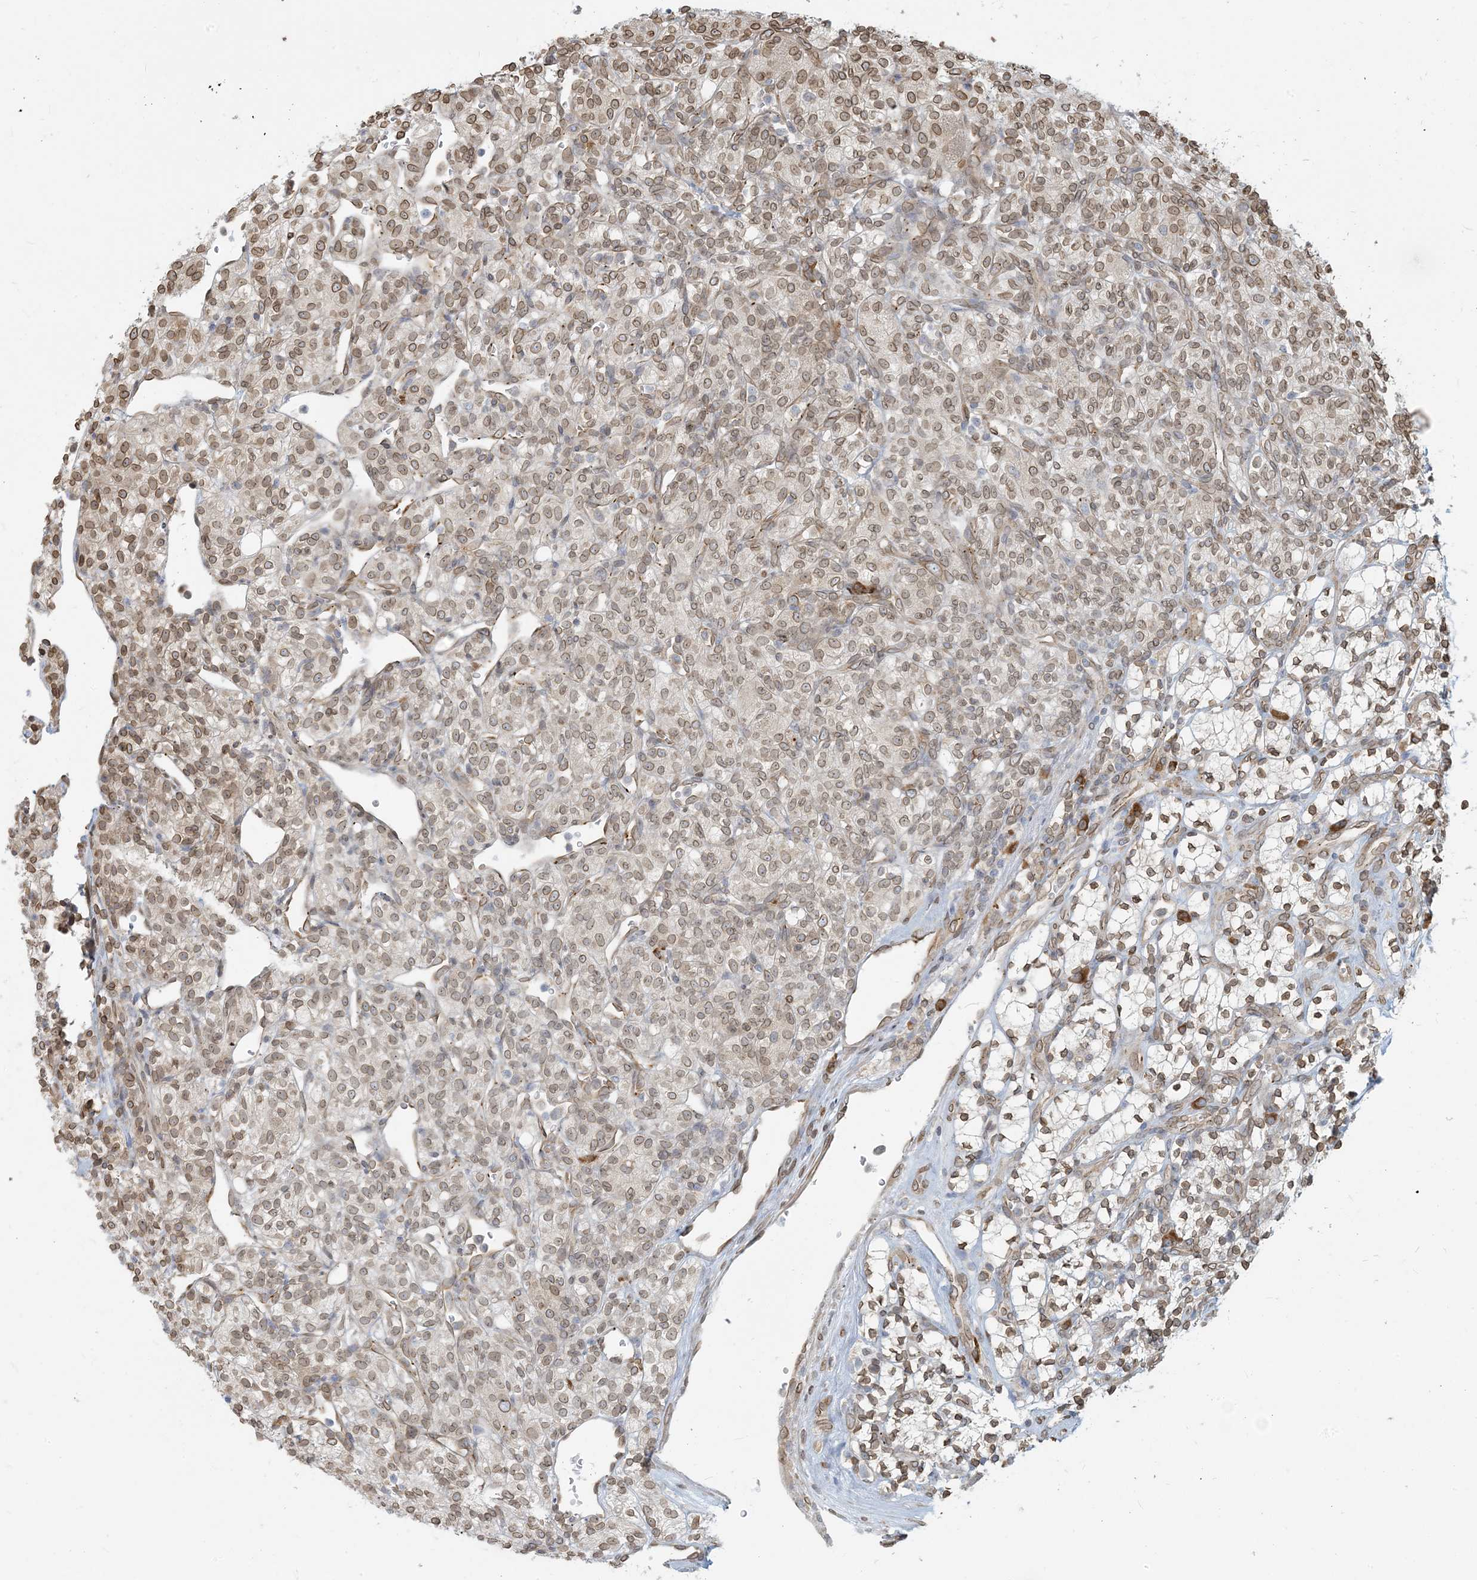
{"staining": {"intensity": "moderate", "quantity": ">75%", "location": "cytoplasmic/membranous,nuclear"}, "tissue": "renal cancer", "cell_type": "Tumor cells", "image_type": "cancer", "snomed": [{"axis": "morphology", "description": "Adenocarcinoma, NOS"}, {"axis": "topography", "description": "Kidney"}], "caption": "An IHC photomicrograph of tumor tissue is shown. Protein staining in brown labels moderate cytoplasmic/membranous and nuclear positivity in renal adenocarcinoma within tumor cells.", "gene": "WWP1", "patient": {"sex": "male", "age": 77}}